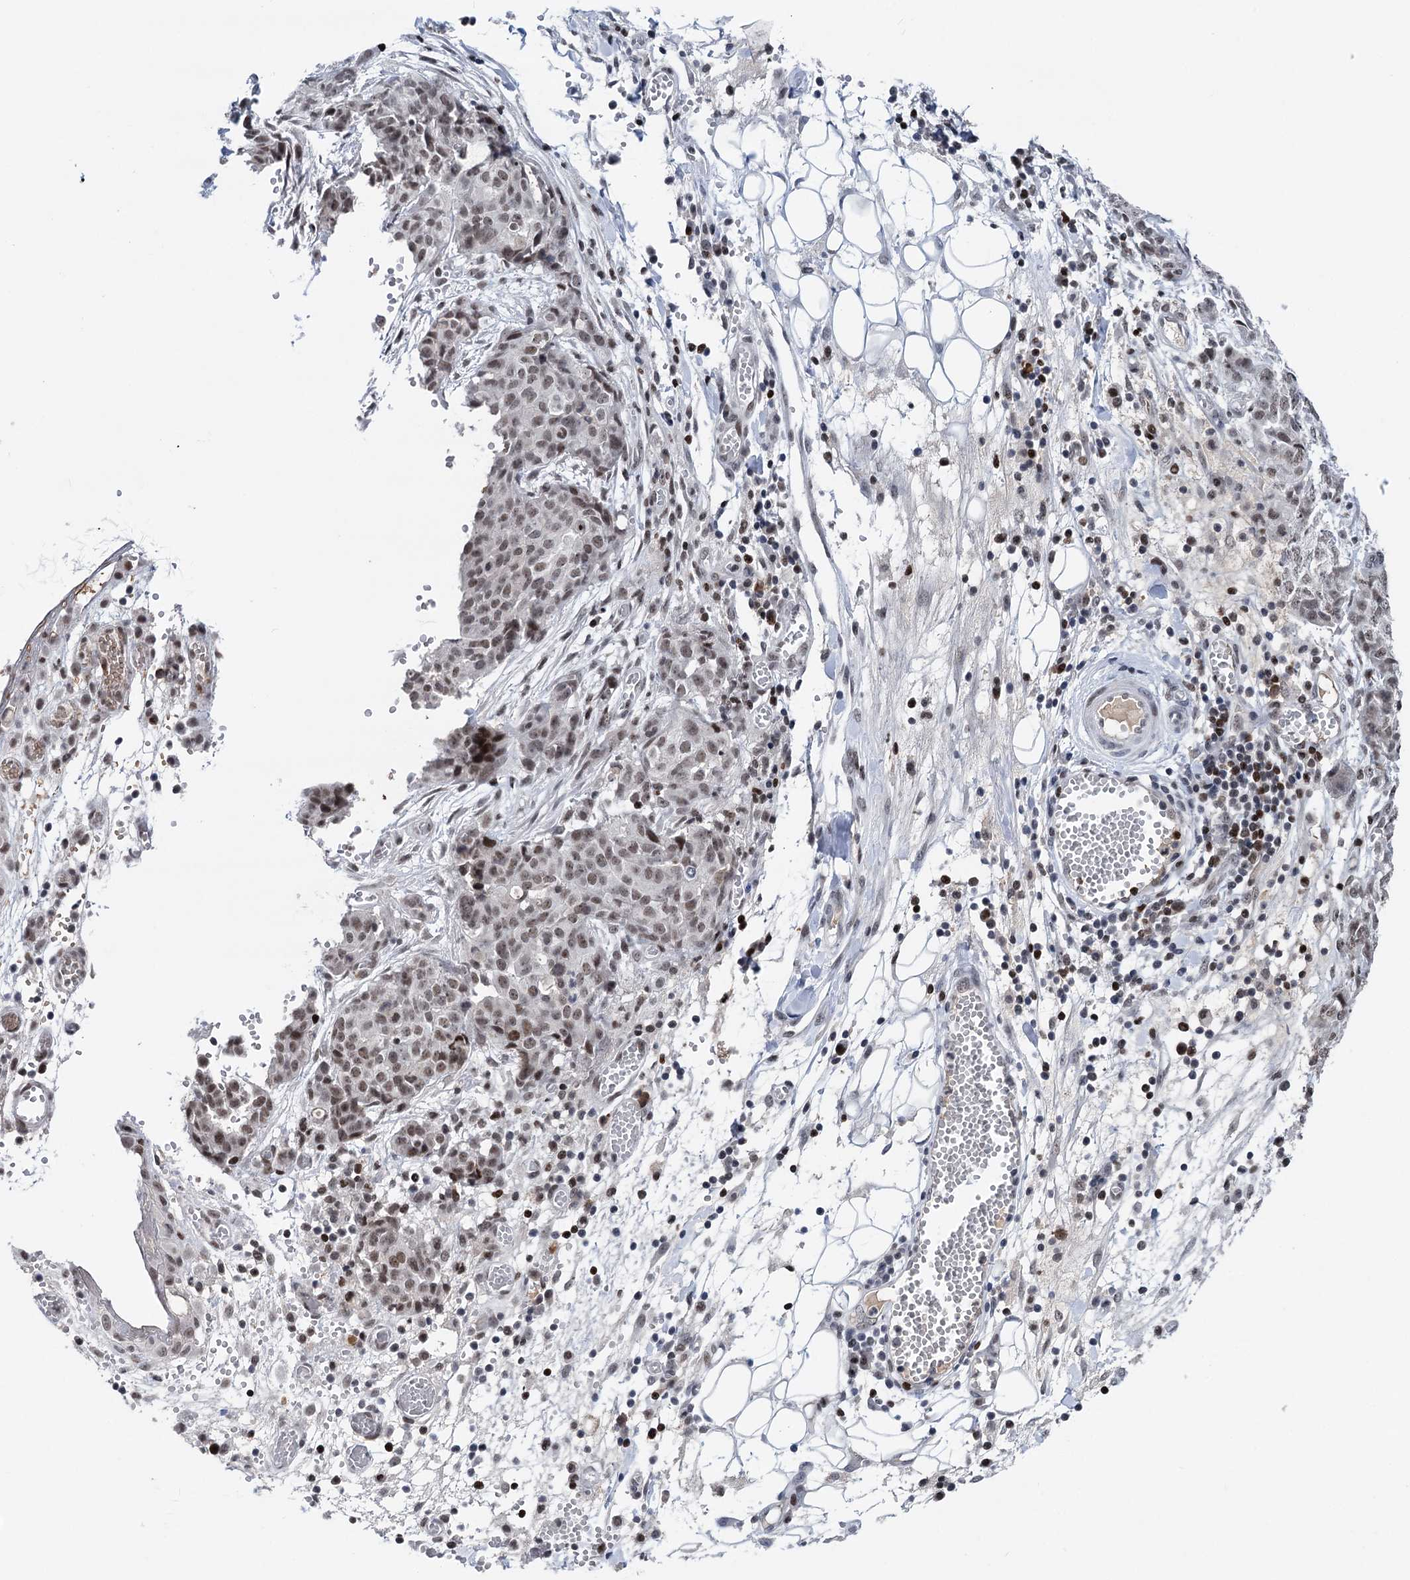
{"staining": {"intensity": "weak", "quantity": ">75%", "location": "nuclear"}, "tissue": "ovarian cancer", "cell_type": "Tumor cells", "image_type": "cancer", "snomed": [{"axis": "morphology", "description": "Cystadenocarcinoma, serous, NOS"}, {"axis": "topography", "description": "Soft tissue"}, {"axis": "topography", "description": "Ovary"}], "caption": "This micrograph demonstrates immunohistochemistry staining of human ovarian cancer (serous cystadenocarcinoma), with low weak nuclear staining in approximately >75% of tumor cells.", "gene": "ZCCHC10", "patient": {"sex": "female", "age": 57}}